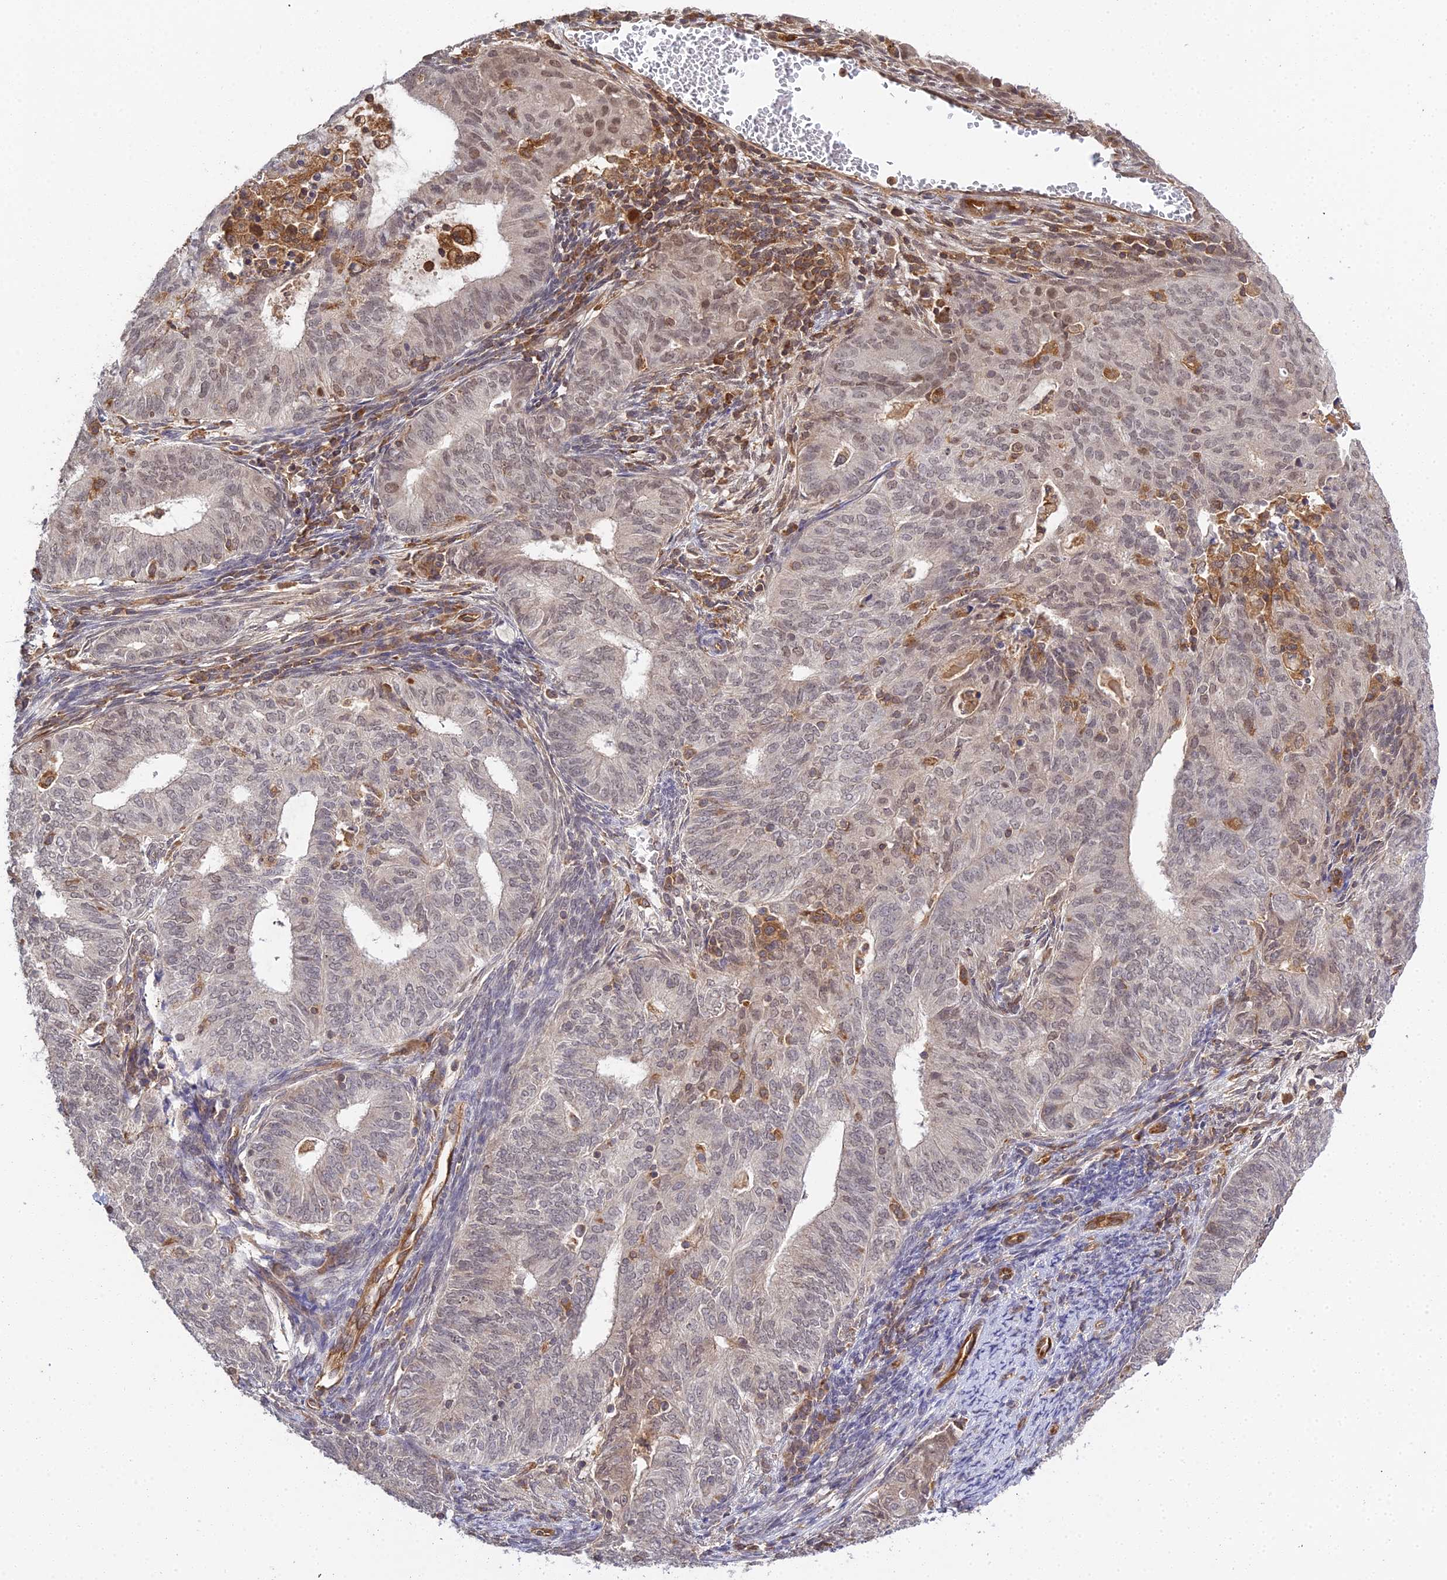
{"staining": {"intensity": "weak", "quantity": "25%-75%", "location": "nuclear"}, "tissue": "endometrial cancer", "cell_type": "Tumor cells", "image_type": "cancer", "snomed": [{"axis": "morphology", "description": "Adenocarcinoma, NOS"}, {"axis": "topography", "description": "Endometrium"}], "caption": "Immunohistochemistry (IHC) of endometrial cancer (adenocarcinoma) shows low levels of weak nuclear expression in about 25%-75% of tumor cells. (Brightfield microscopy of DAB IHC at high magnification).", "gene": "TPRX1", "patient": {"sex": "female", "age": 62}}